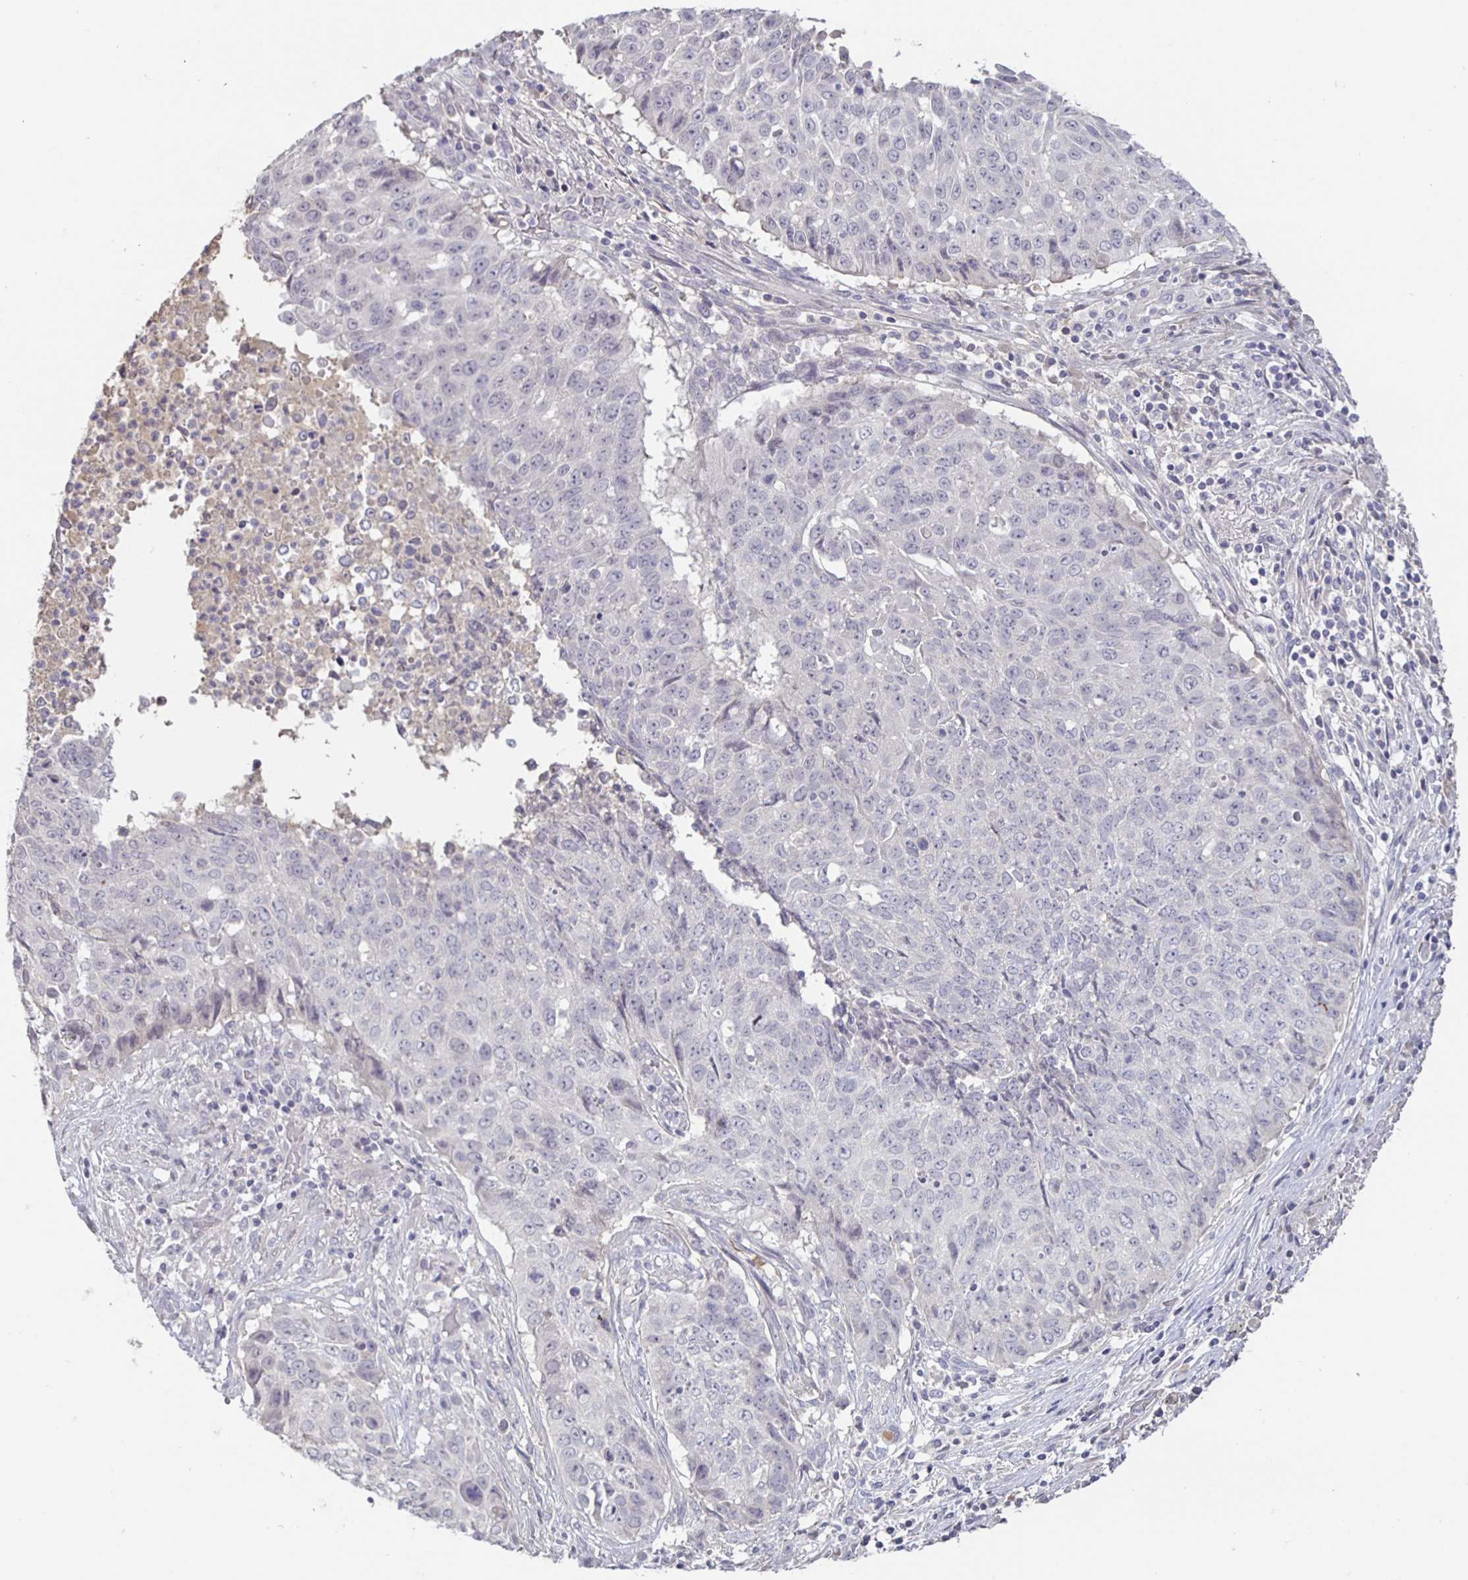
{"staining": {"intensity": "negative", "quantity": "none", "location": "none"}, "tissue": "lung cancer", "cell_type": "Tumor cells", "image_type": "cancer", "snomed": [{"axis": "morphology", "description": "Normal tissue, NOS"}, {"axis": "morphology", "description": "Squamous cell carcinoma, NOS"}, {"axis": "topography", "description": "Bronchus"}, {"axis": "topography", "description": "Lung"}], "caption": "DAB (3,3'-diaminobenzidine) immunohistochemical staining of human lung cancer exhibits no significant expression in tumor cells.", "gene": "INSL5", "patient": {"sex": "male", "age": 64}}